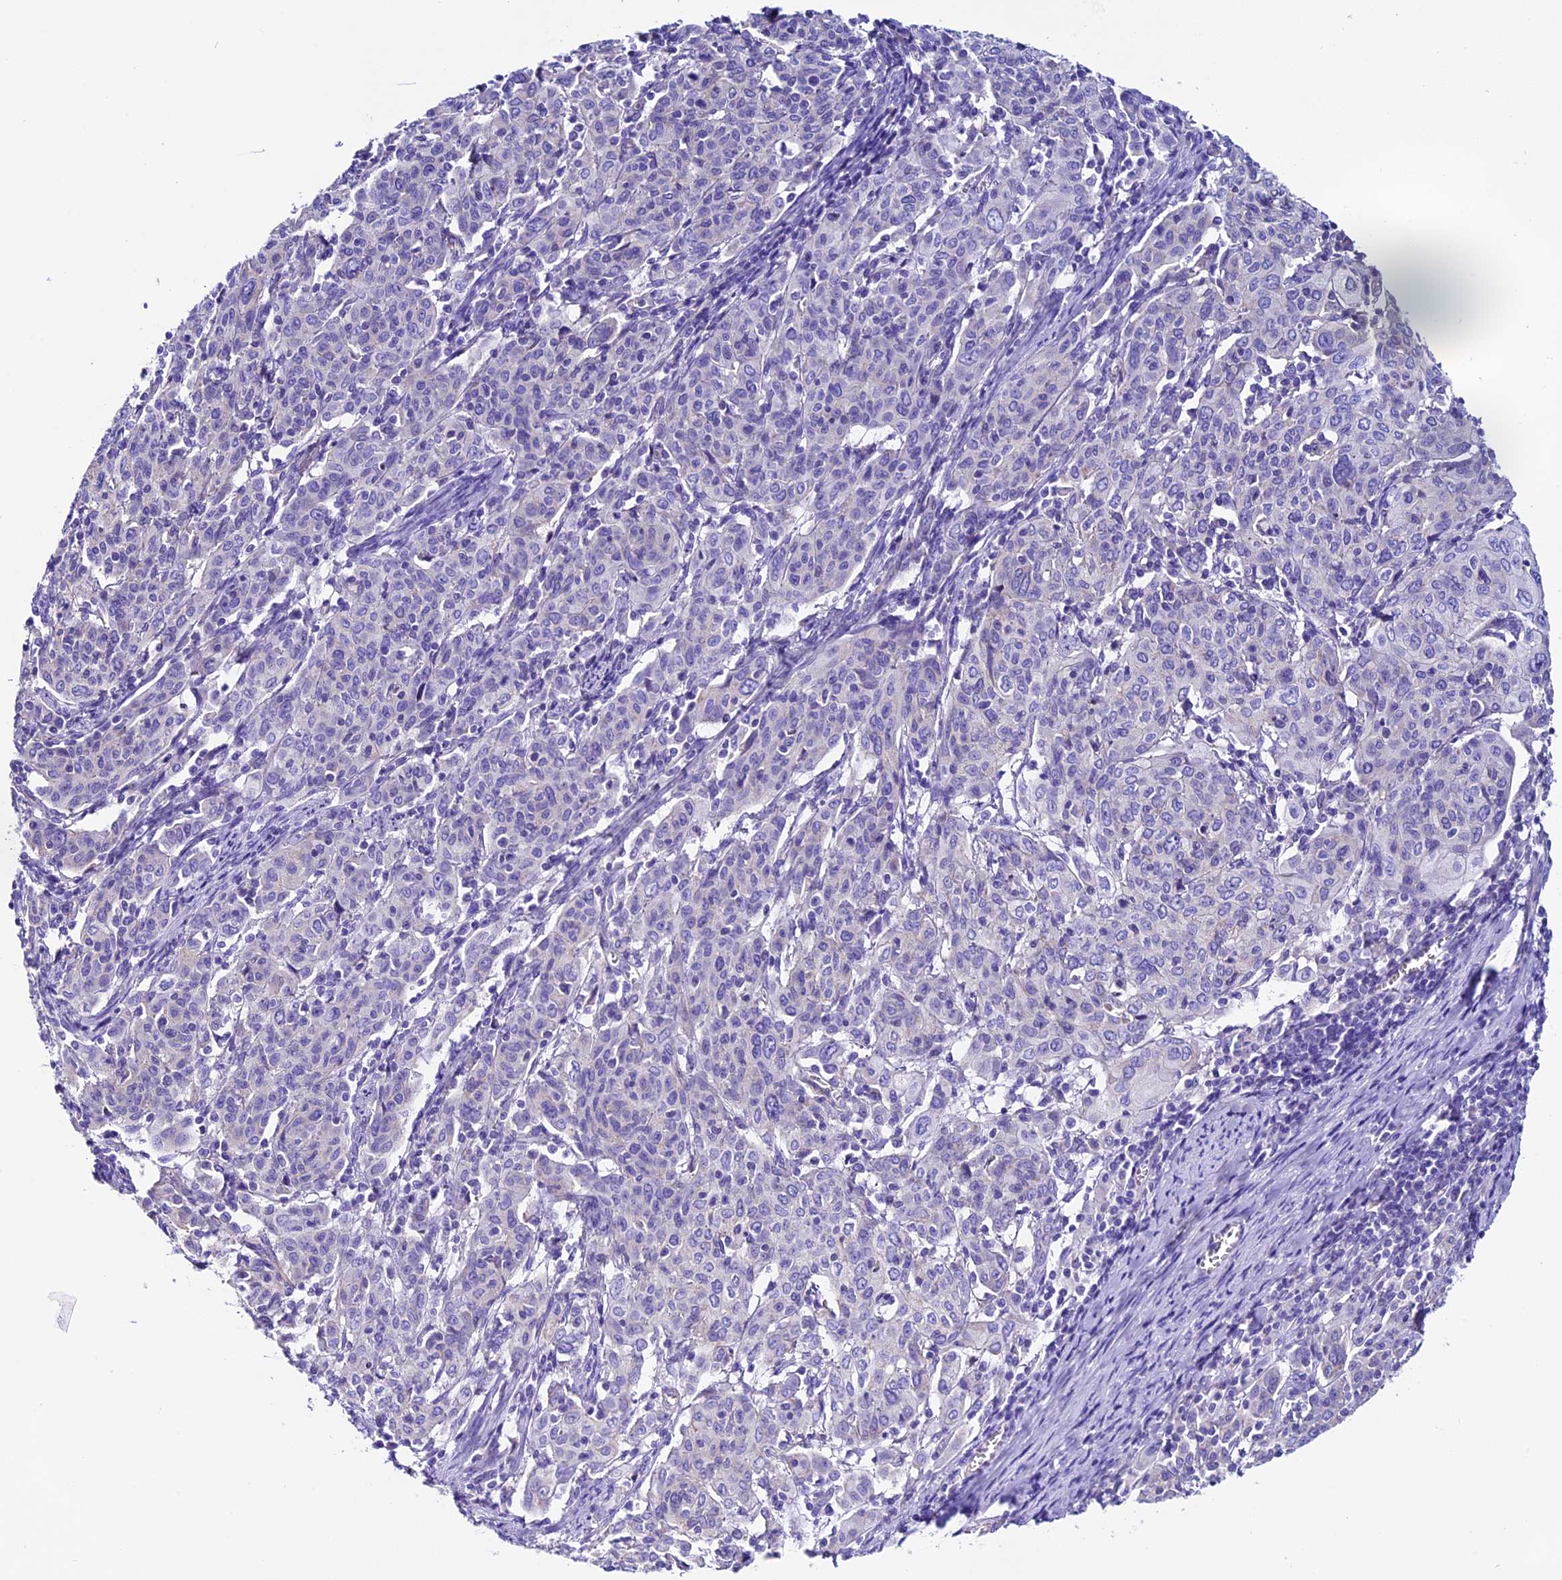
{"staining": {"intensity": "negative", "quantity": "none", "location": "none"}, "tissue": "cervical cancer", "cell_type": "Tumor cells", "image_type": "cancer", "snomed": [{"axis": "morphology", "description": "Squamous cell carcinoma, NOS"}, {"axis": "topography", "description": "Cervix"}], "caption": "Immunohistochemical staining of squamous cell carcinoma (cervical) demonstrates no significant positivity in tumor cells.", "gene": "COMTD1", "patient": {"sex": "female", "age": 67}}